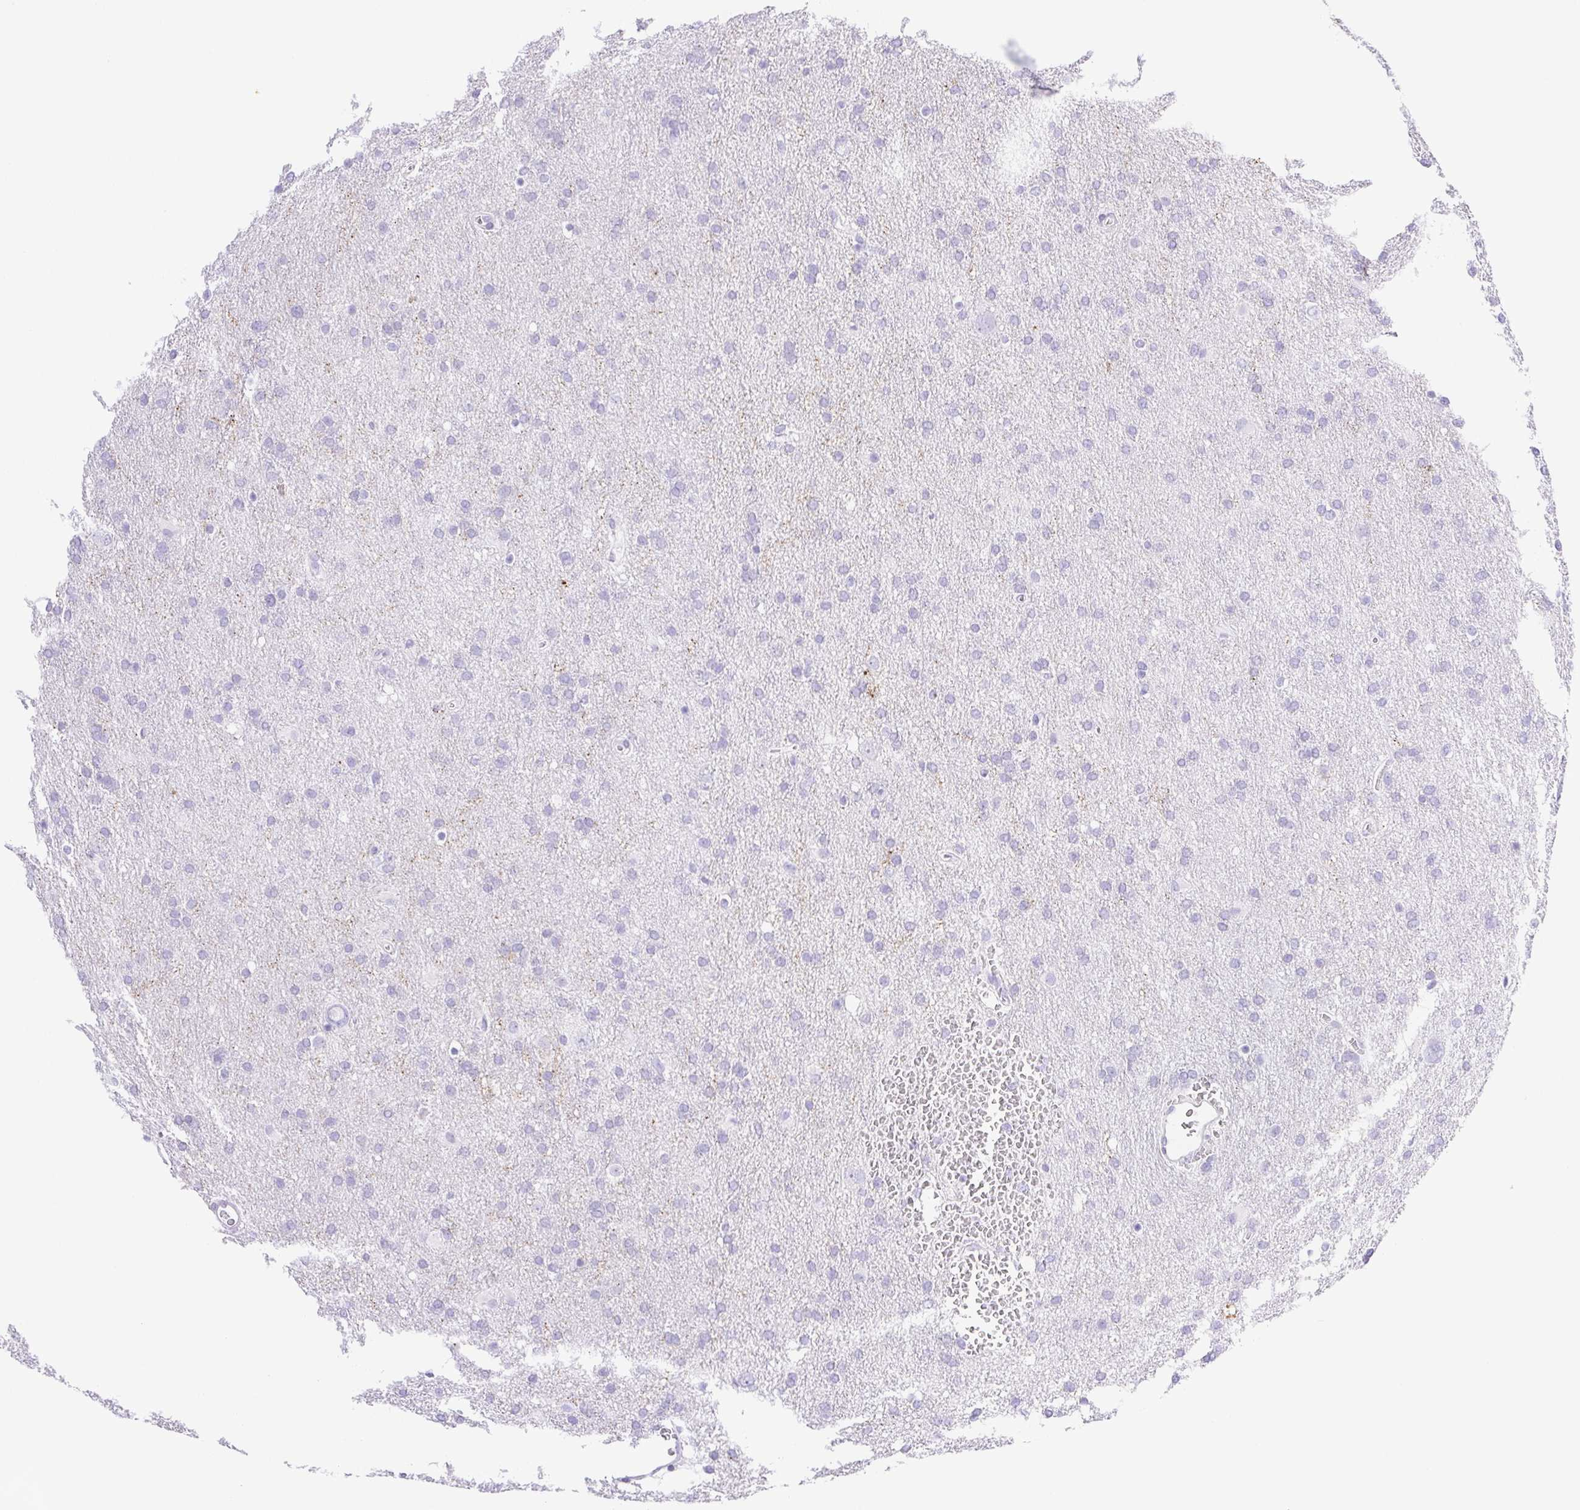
{"staining": {"intensity": "negative", "quantity": "none", "location": "none"}, "tissue": "glioma", "cell_type": "Tumor cells", "image_type": "cancer", "snomed": [{"axis": "morphology", "description": "Glioma, malignant, Low grade"}, {"axis": "topography", "description": "Brain"}], "caption": "Tumor cells are negative for brown protein staining in malignant low-grade glioma.", "gene": "SYNPR", "patient": {"sex": "male", "age": 66}}